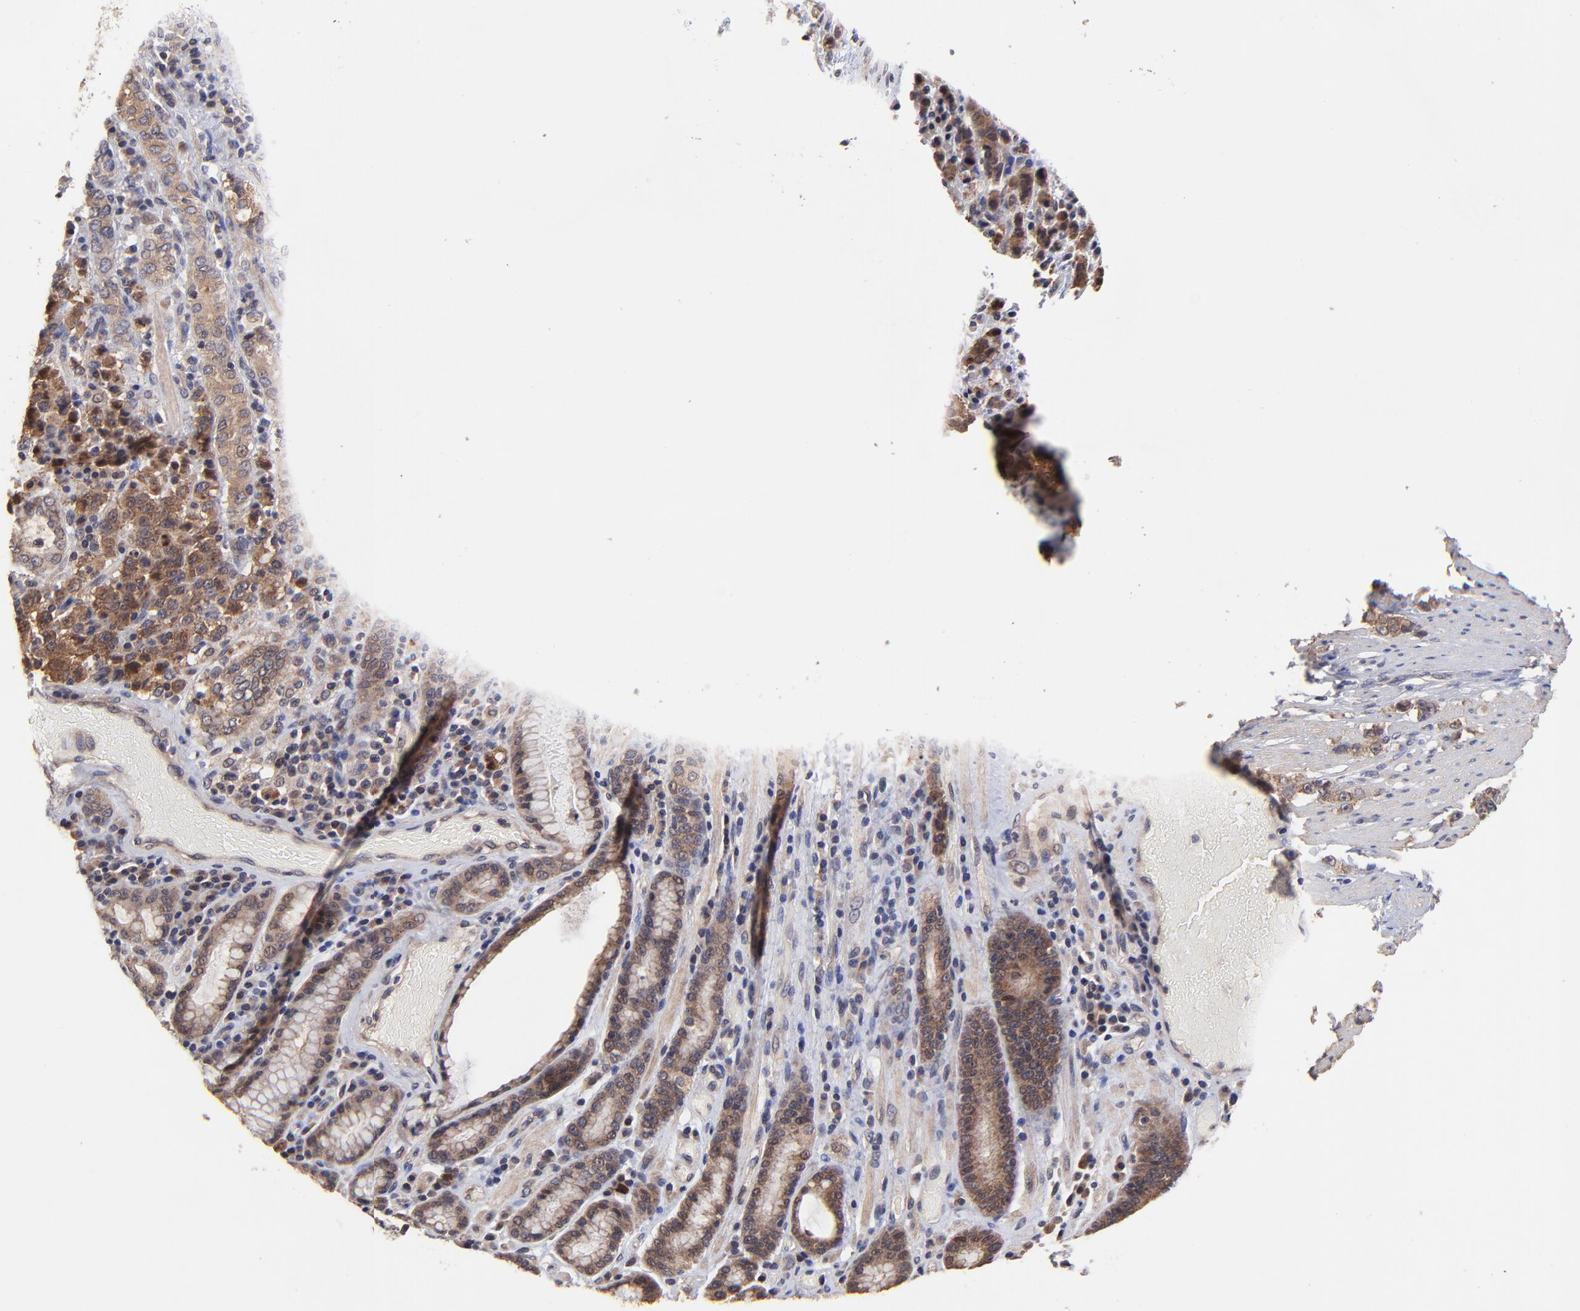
{"staining": {"intensity": "moderate", "quantity": ">75%", "location": "cytoplasmic/membranous"}, "tissue": "stomach cancer", "cell_type": "Tumor cells", "image_type": "cancer", "snomed": [{"axis": "morphology", "description": "Adenocarcinoma, NOS"}, {"axis": "topography", "description": "Stomach, lower"}], "caption": "Immunohistochemistry (DAB (3,3'-diaminobenzidine)) staining of stomach cancer exhibits moderate cytoplasmic/membranous protein positivity in approximately >75% of tumor cells.", "gene": "BAIAP2L2", "patient": {"sex": "male", "age": 88}}